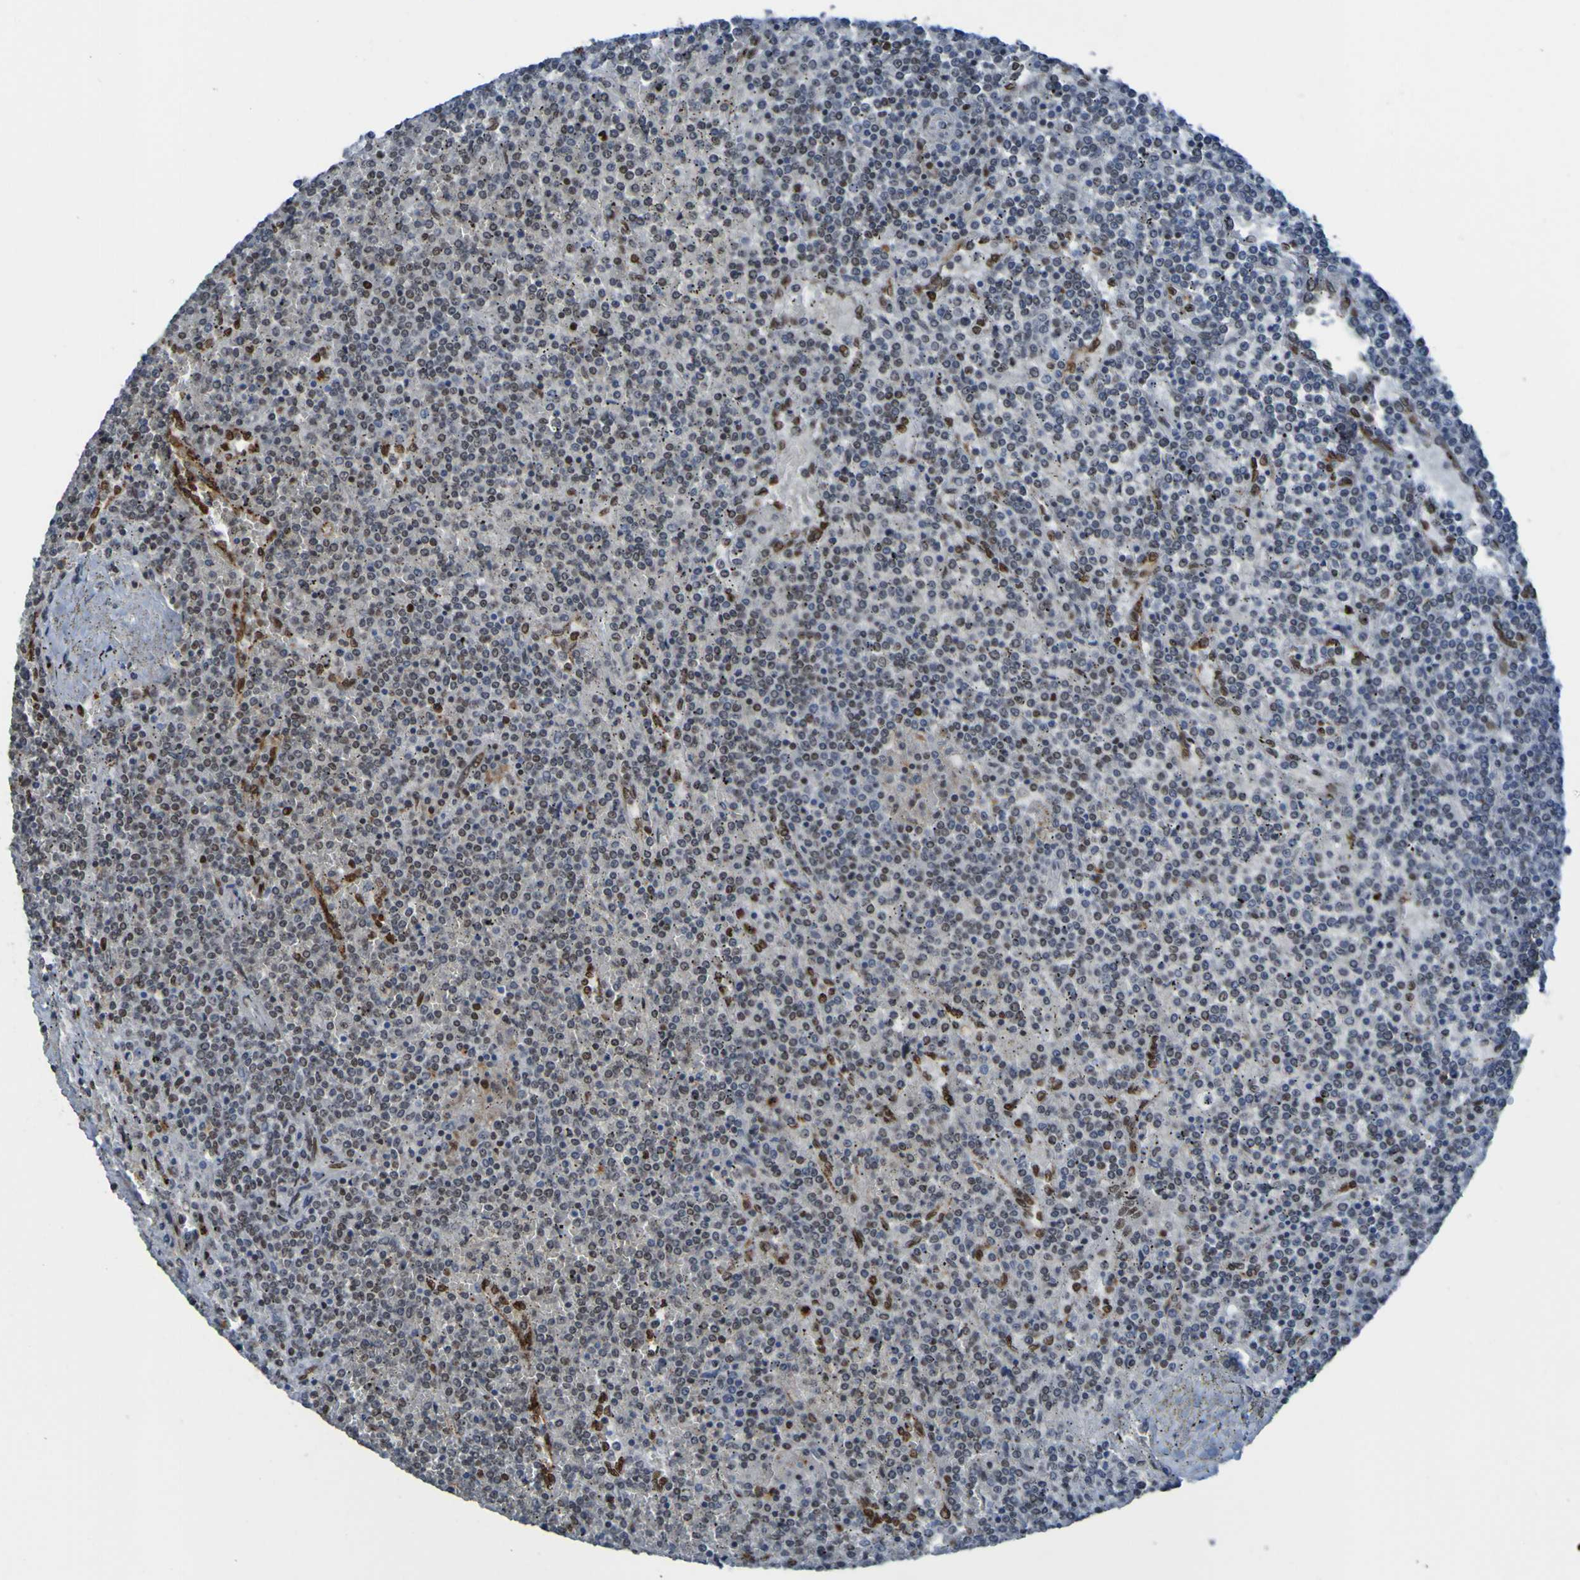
{"staining": {"intensity": "moderate", "quantity": "25%-75%", "location": "nuclear"}, "tissue": "lymphoma", "cell_type": "Tumor cells", "image_type": "cancer", "snomed": [{"axis": "morphology", "description": "Malignant lymphoma, non-Hodgkin's type, Low grade"}, {"axis": "topography", "description": "Spleen"}], "caption": "This image exhibits immunohistochemistry staining of malignant lymphoma, non-Hodgkin's type (low-grade), with medium moderate nuclear positivity in approximately 25%-75% of tumor cells.", "gene": "PHF2", "patient": {"sex": "female", "age": 19}}